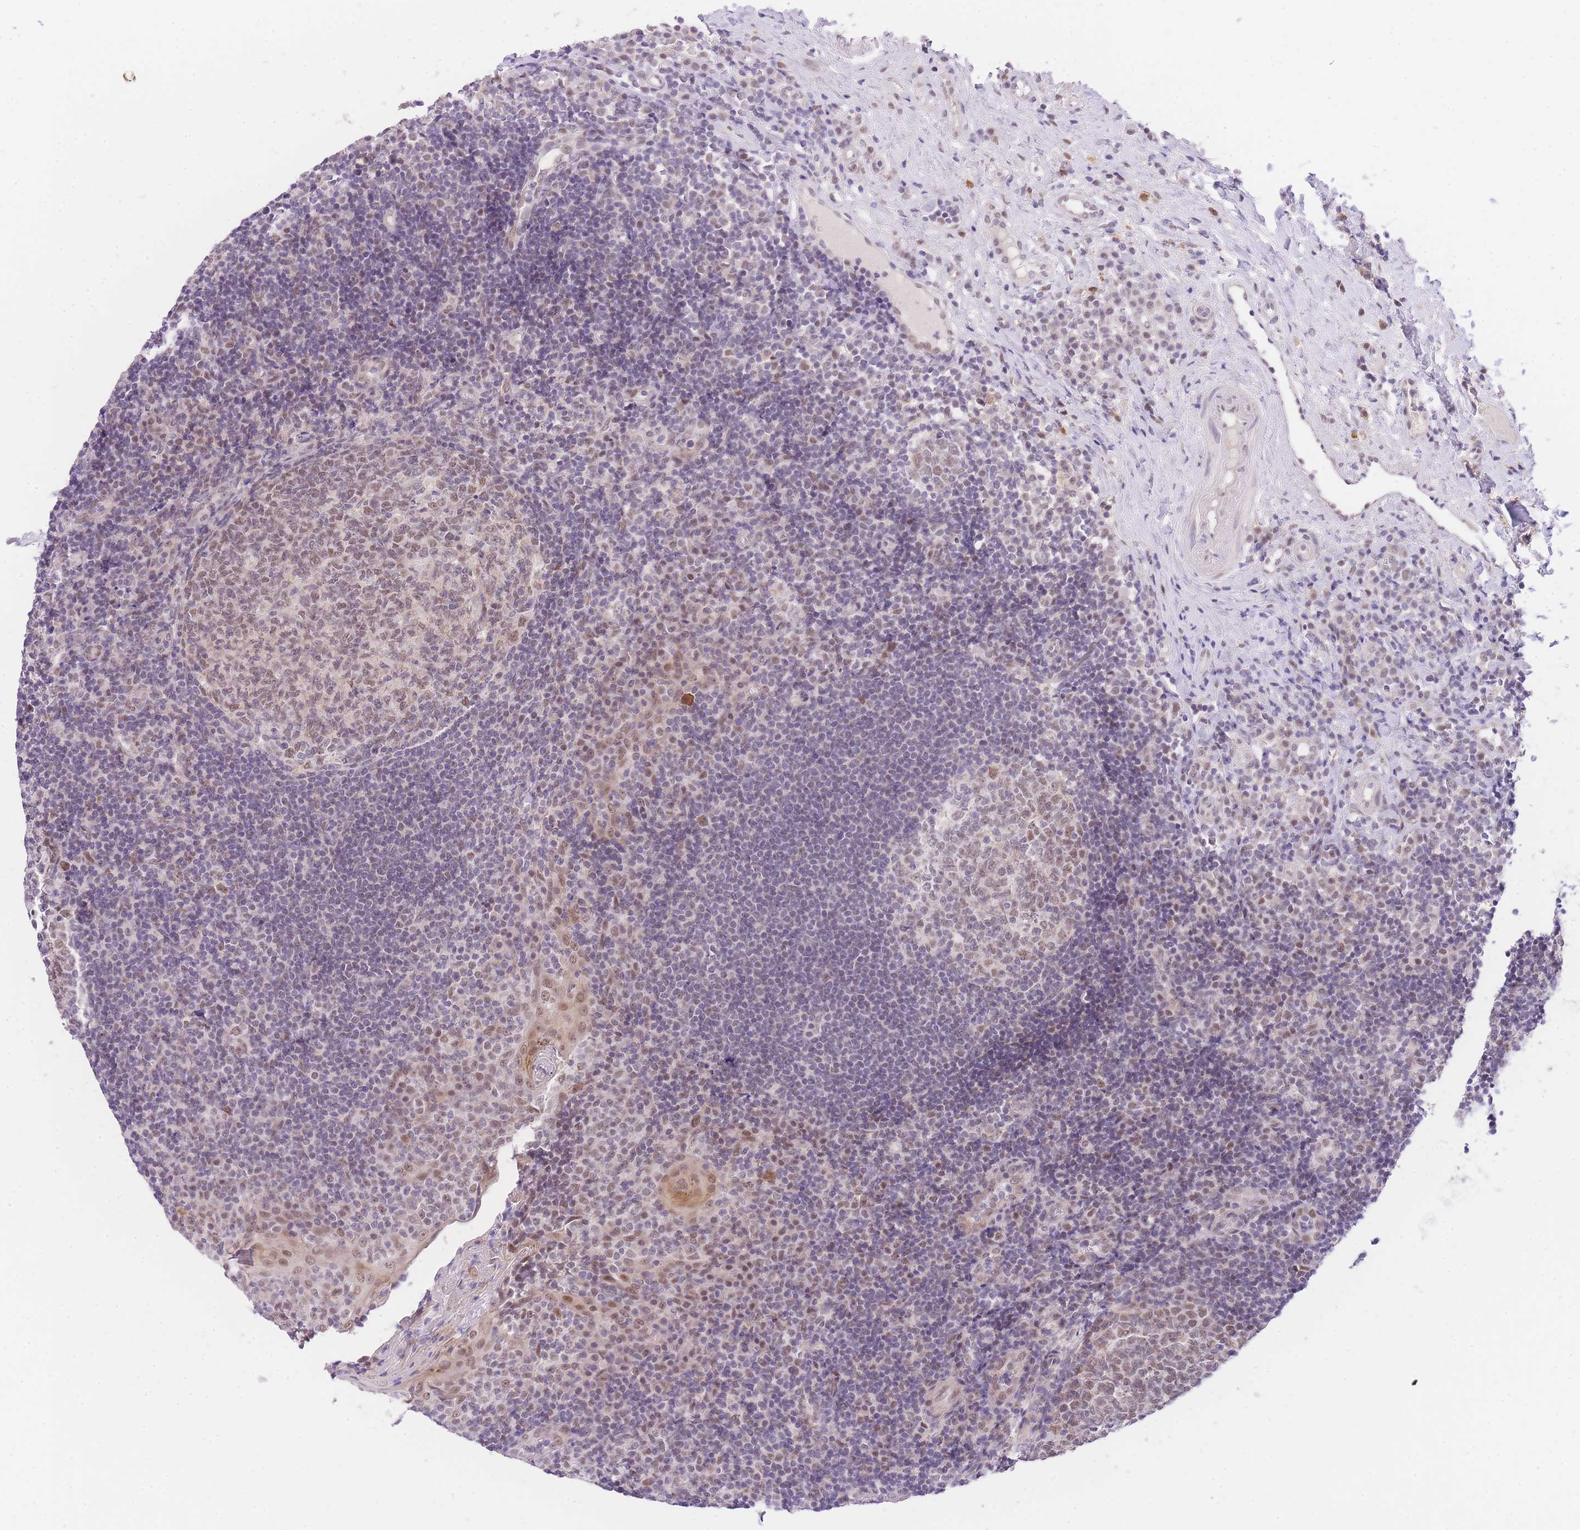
{"staining": {"intensity": "moderate", "quantity": "25%-75%", "location": "nuclear"}, "tissue": "tonsil", "cell_type": "Germinal center cells", "image_type": "normal", "snomed": [{"axis": "morphology", "description": "Normal tissue, NOS"}, {"axis": "topography", "description": "Tonsil"}], "caption": "Protein expression analysis of normal human tonsil reveals moderate nuclear expression in approximately 25%-75% of germinal center cells.", "gene": "UBXN7", "patient": {"sex": "female", "age": 40}}